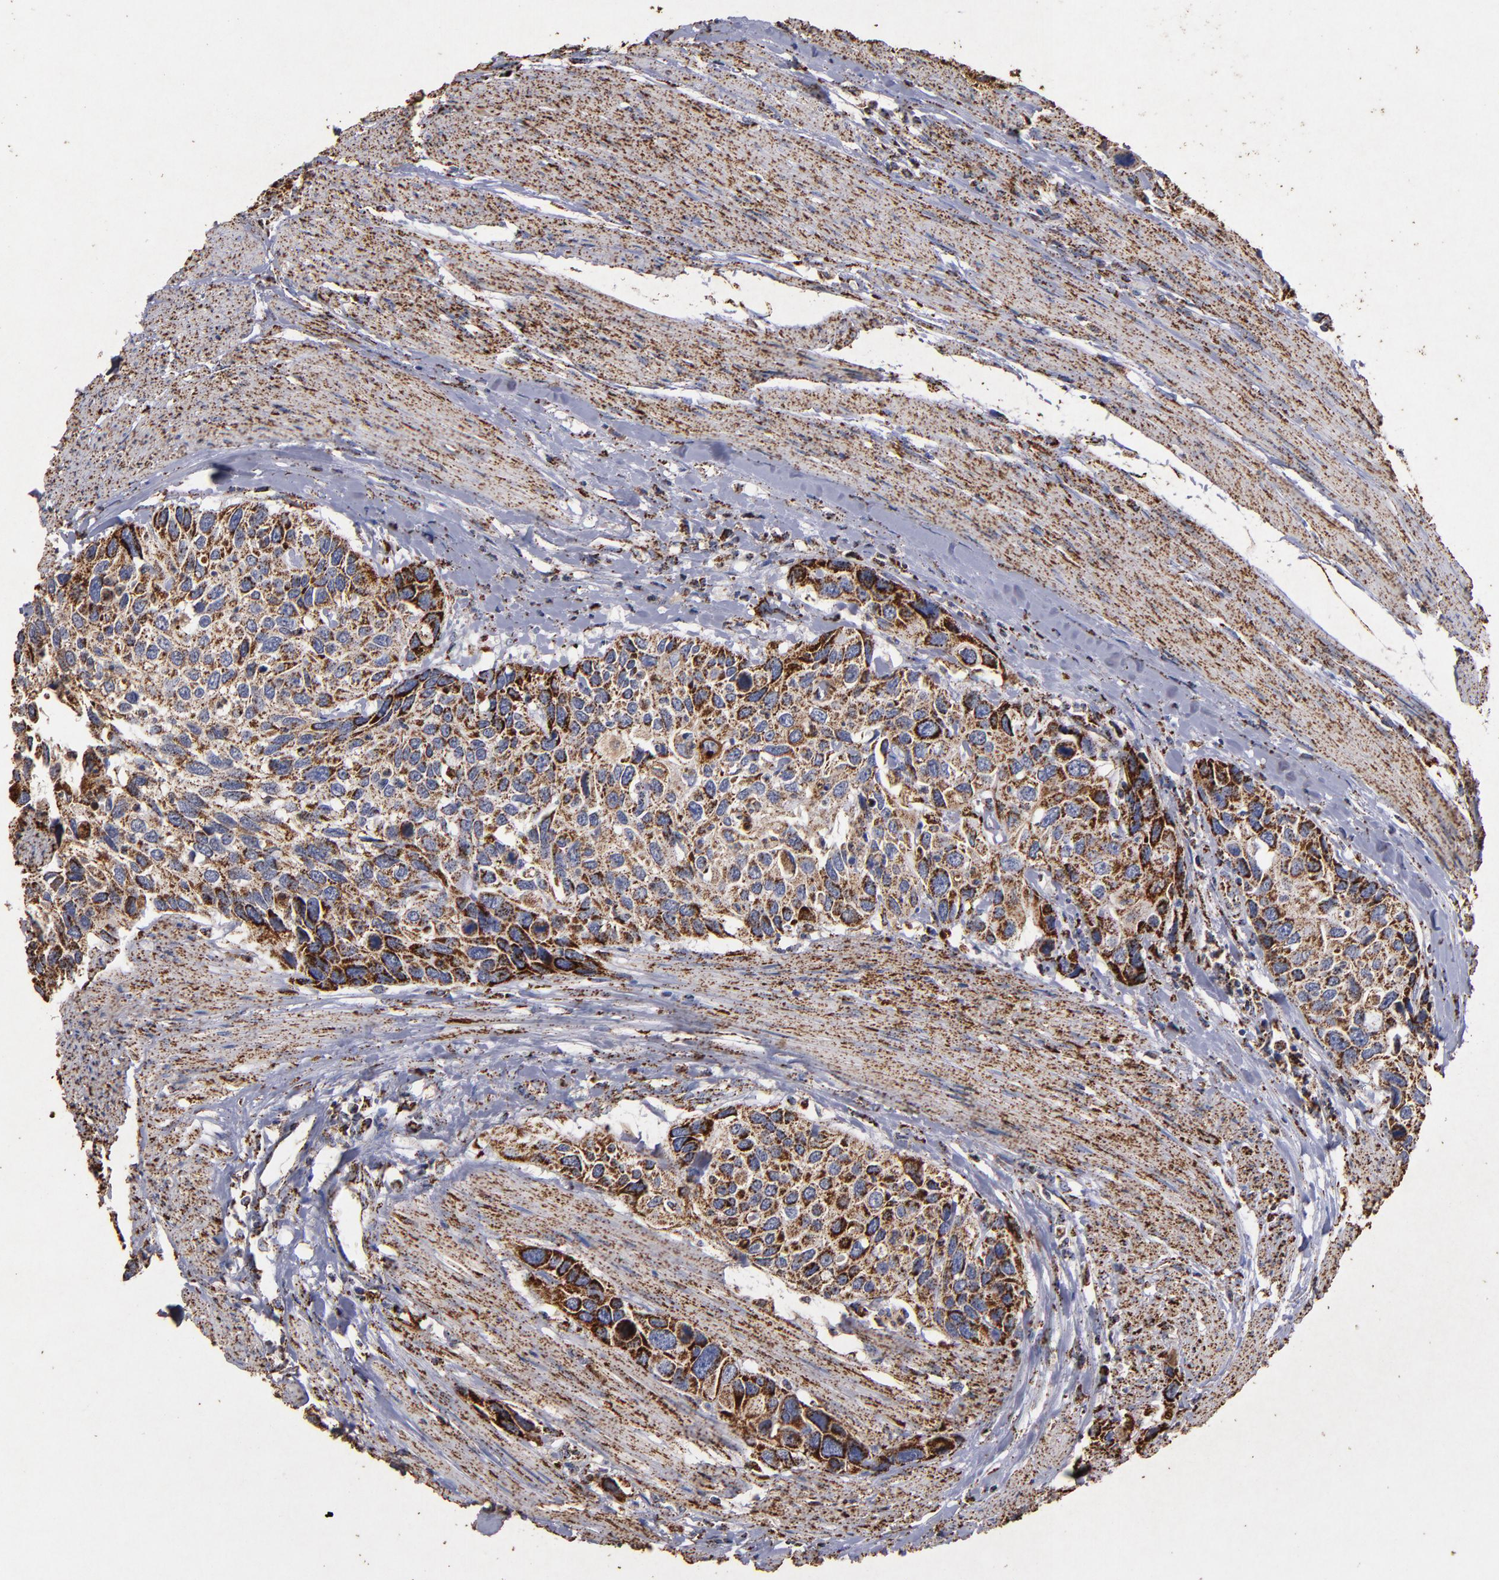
{"staining": {"intensity": "moderate", "quantity": ">75%", "location": "cytoplasmic/membranous"}, "tissue": "urothelial cancer", "cell_type": "Tumor cells", "image_type": "cancer", "snomed": [{"axis": "morphology", "description": "Urothelial carcinoma, High grade"}, {"axis": "topography", "description": "Urinary bladder"}], "caption": "Human urothelial cancer stained with a brown dye reveals moderate cytoplasmic/membranous positive staining in about >75% of tumor cells.", "gene": "SOD2", "patient": {"sex": "male", "age": 66}}